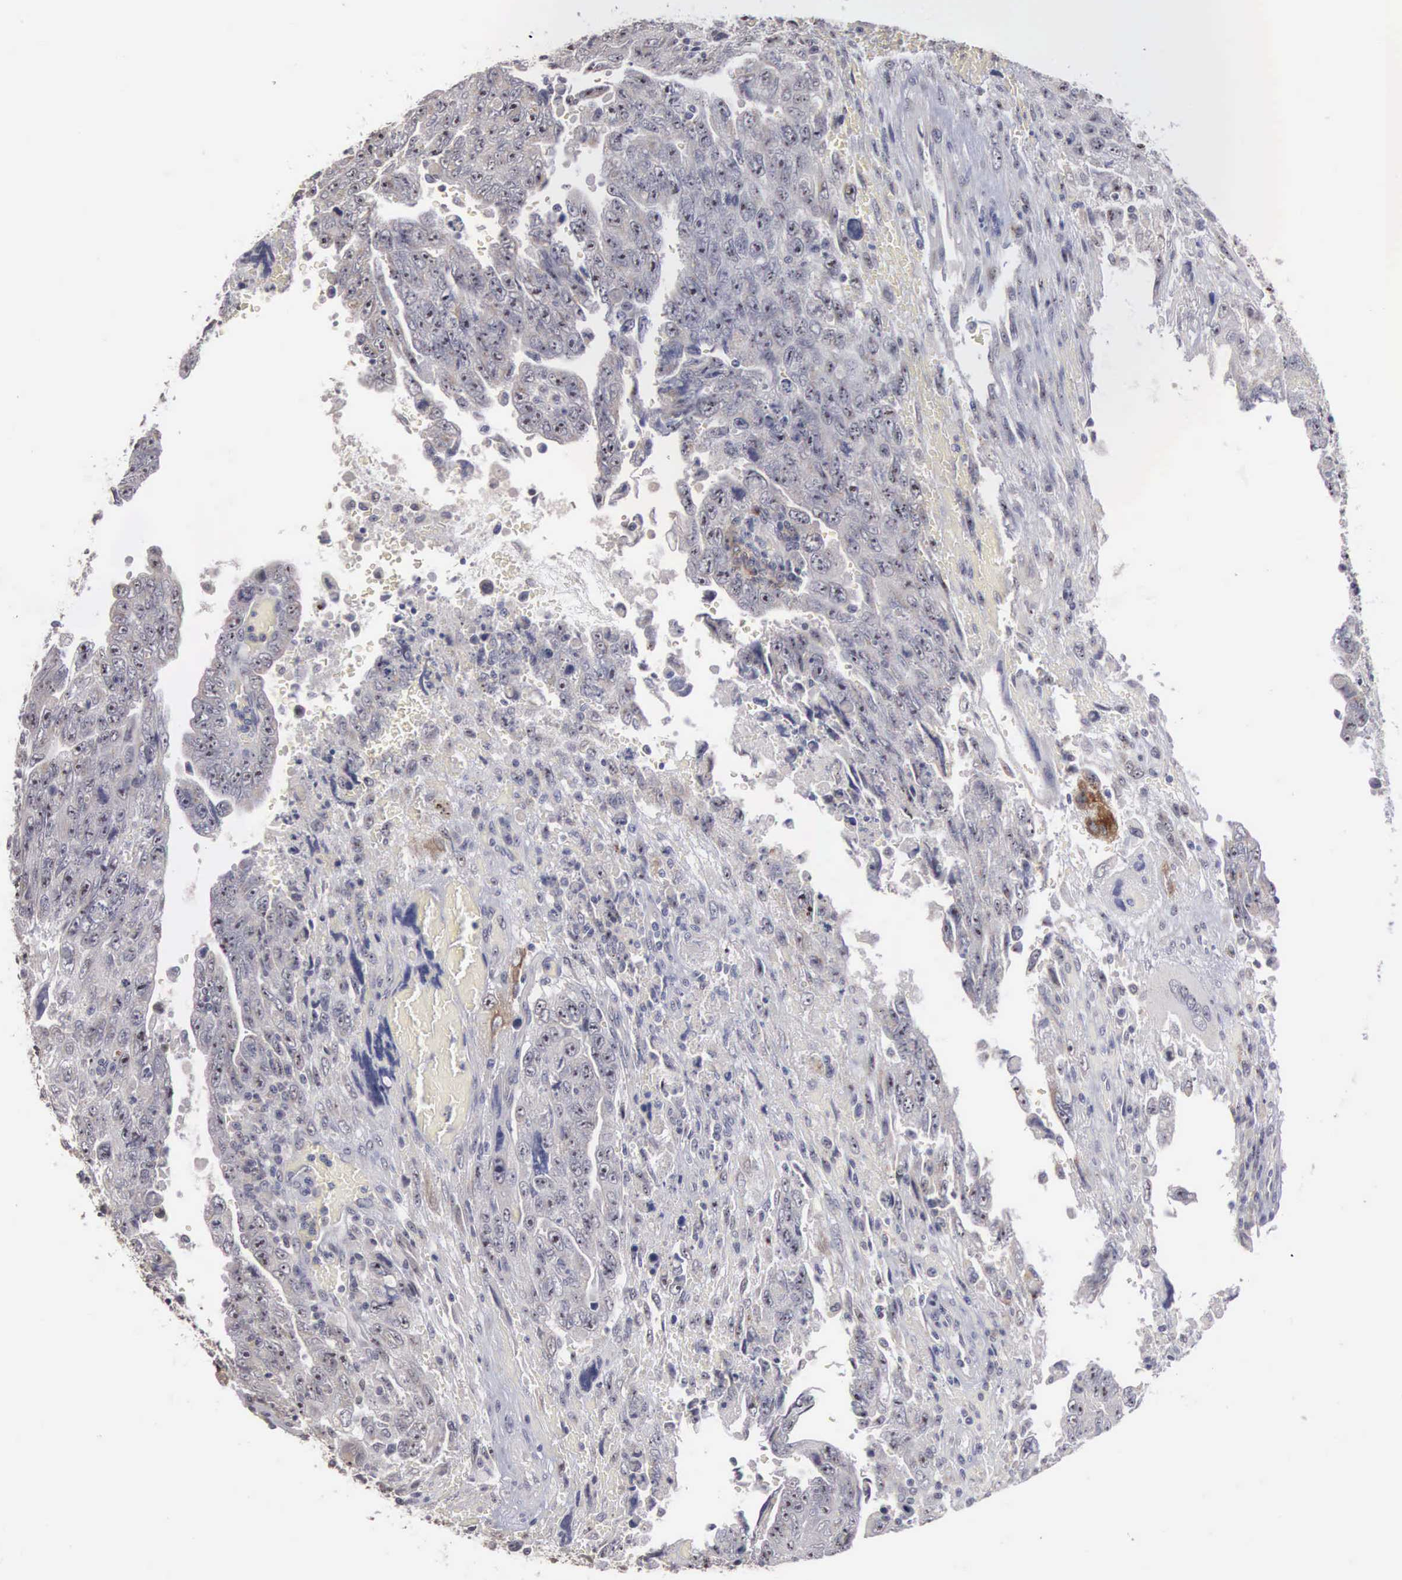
{"staining": {"intensity": "weak", "quantity": "<25%", "location": "cytoplasmic/membranous"}, "tissue": "testis cancer", "cell_type": "Tumor cells", "image_type": "cancer", "snomed": [{"axis": "morphology", "description": "Carcinoma, Embryonal, NOS"}, {"axis": "topography", "description": "Testis"}], "caption": "A high-resolution micrograph shows IHC staining of embryonal carcinoma (testis), which shows no significant positivity in tumor cells.", "gene": "AMN", "patient": {"sex": "male", "age": 28}}